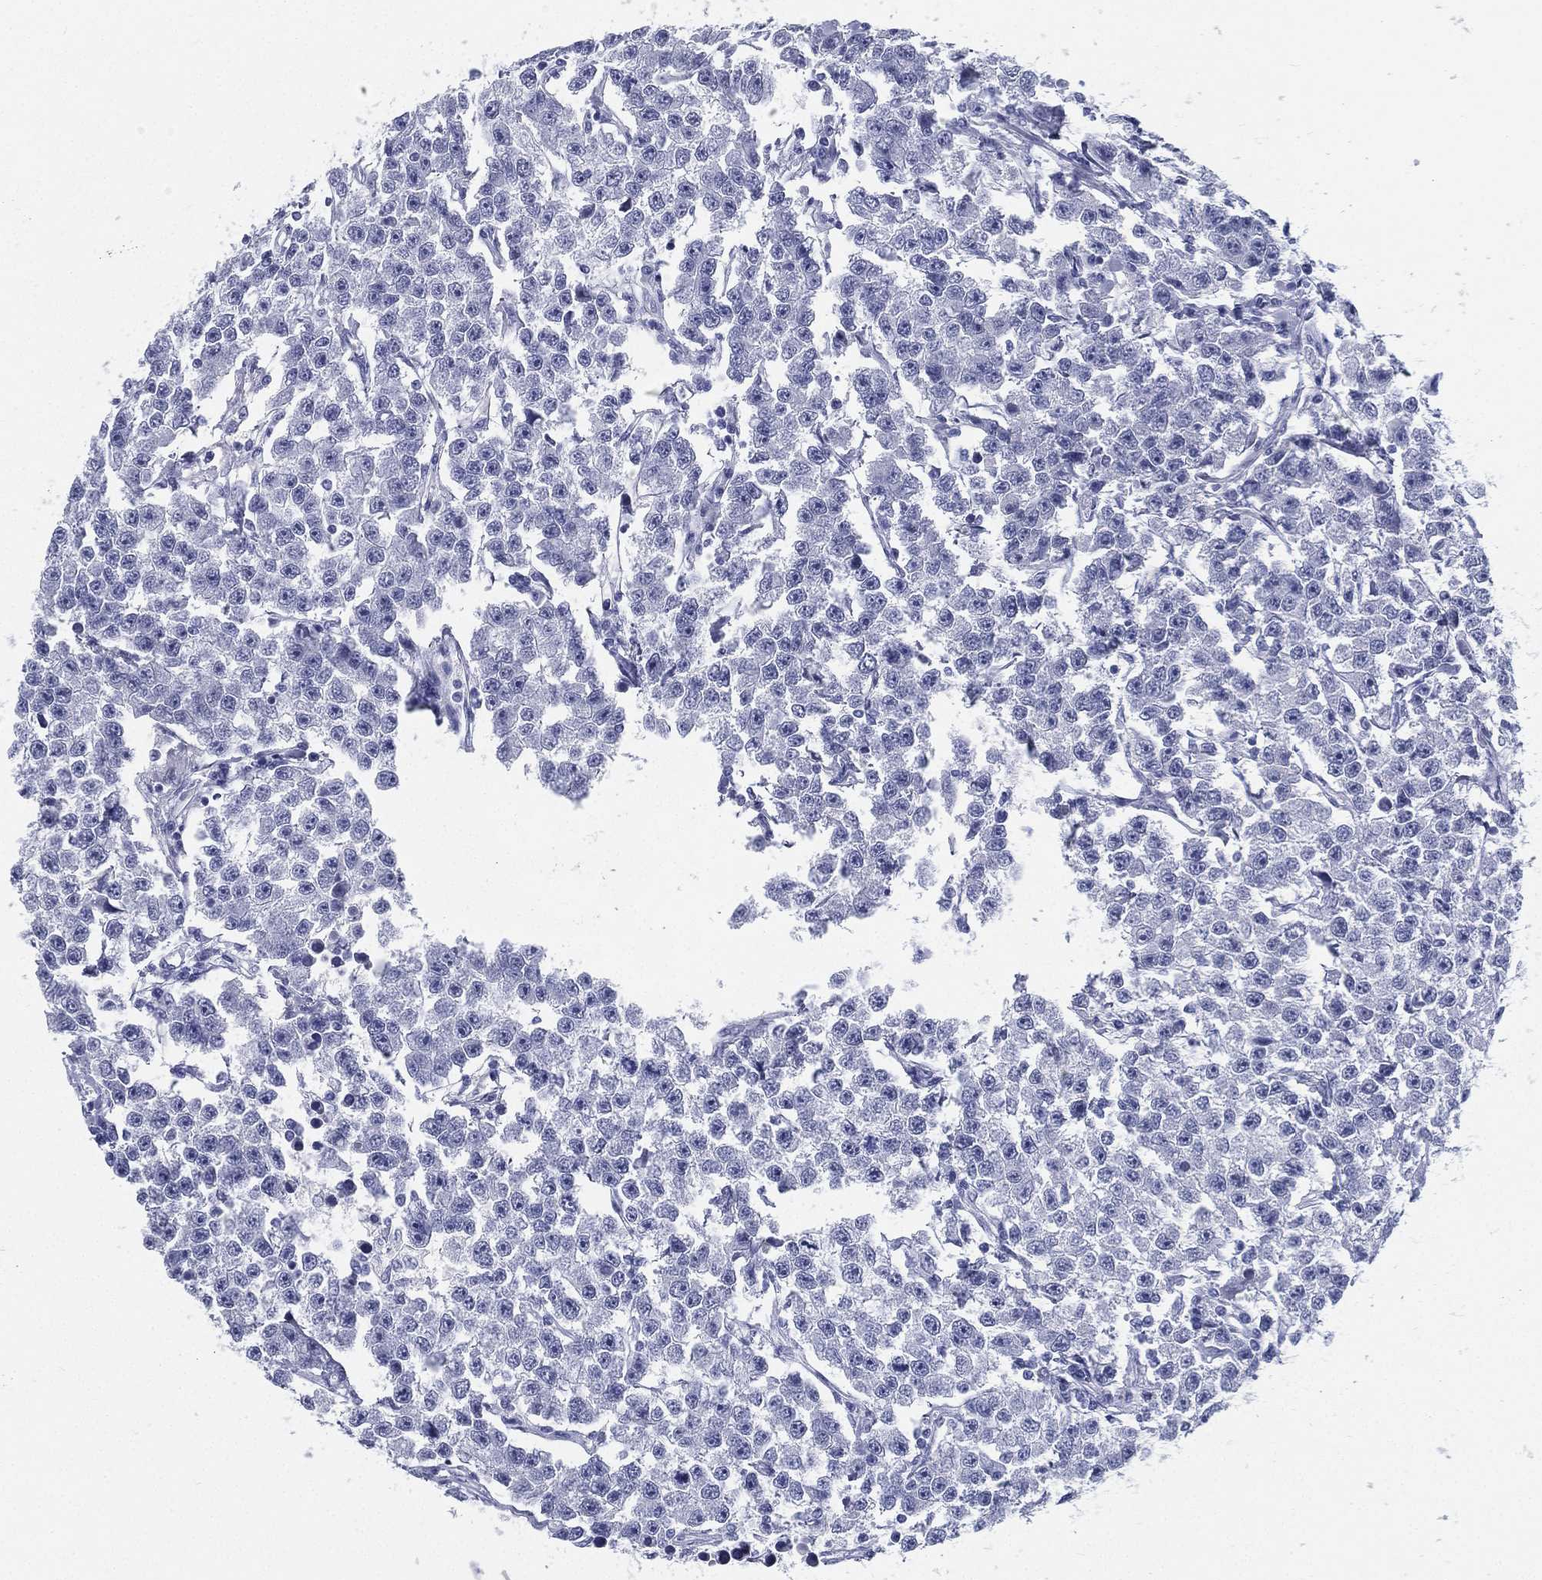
{"staining": {"intensity": "negative", "quantity": "none", "location": "none"}, "tissue": "testis cancer", "cell_type": "Tumor cells", "image_type": "cancer", "snomed": [{"axis": "morphology", "description": "Seminoma, NOS"}, {"axis": "topography", "description": "Testis"}], "caption": "There is no significant positivity in tumor cells of testis seminoma. (Stains: DAB (3,3'-diaminobenzidine) immunohistochemistry (IHC) with hematoxylin counter stain, Microscopy: brightfield microscopy at high magnification).", "gene": "ATP1B2", "patient": {"sex": "male", "age": 59}}